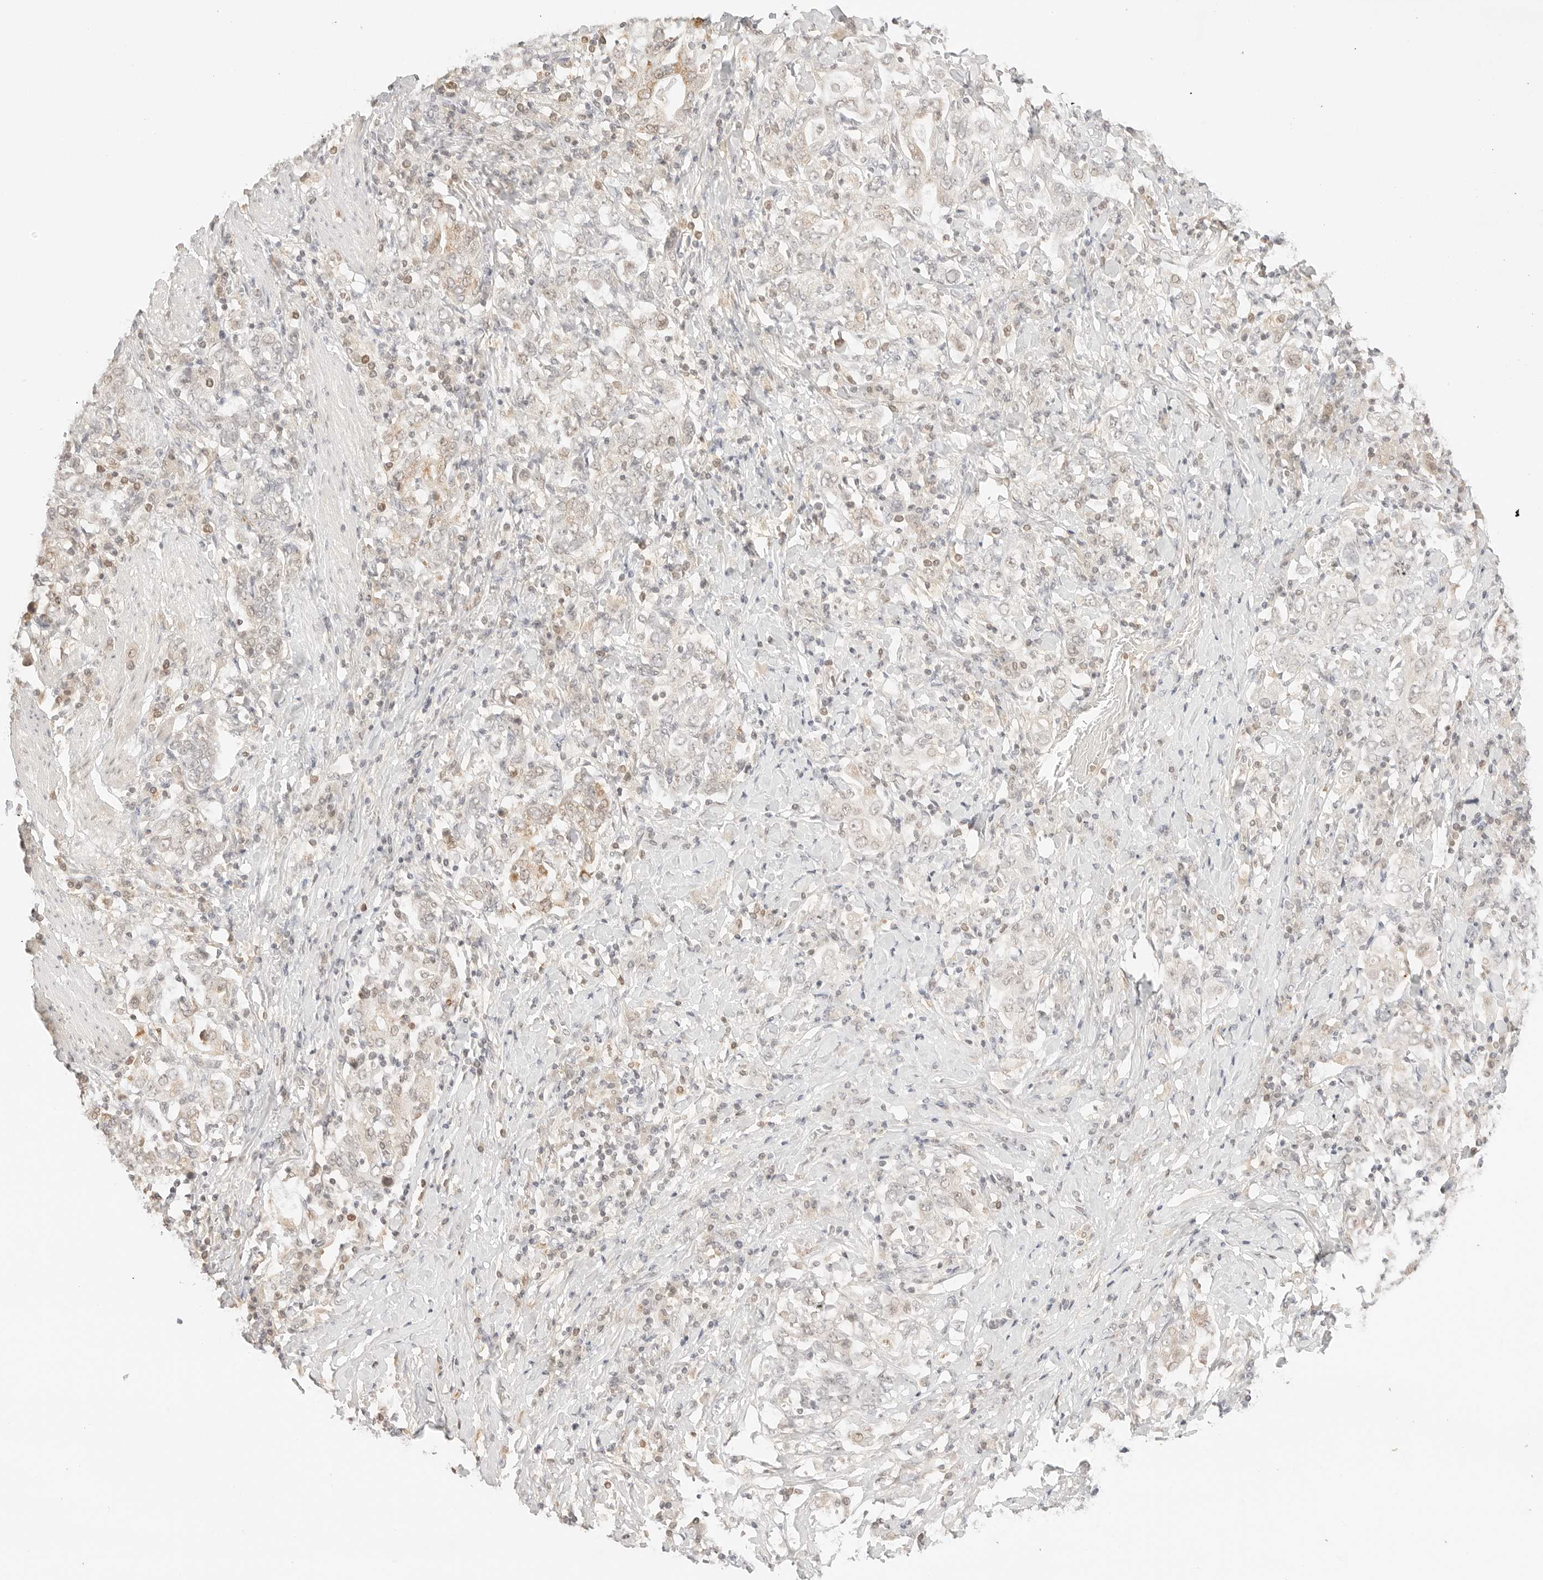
{"staining": {"intensity": "weak", "quantity": "25%-75%", "location": "cytoplasmic/membranous"}, "tissue": "stomach cancer", "cell_type": "Tumor cells", "image_type": "cancer", "snomed": [{"axis": "morphology", "description": "Adenocarcinoma, NOS"}, {"axis": "topography", "description": "Stomach, upper"}], "caption": "A brown stain shows weak cytoplasmic/membranous positivity of a protein in stomach cancer (adenocarcinoma) tumor cells.", "gene": "RPS6KL1", "patient": {"sex": "male", "age": 62}}